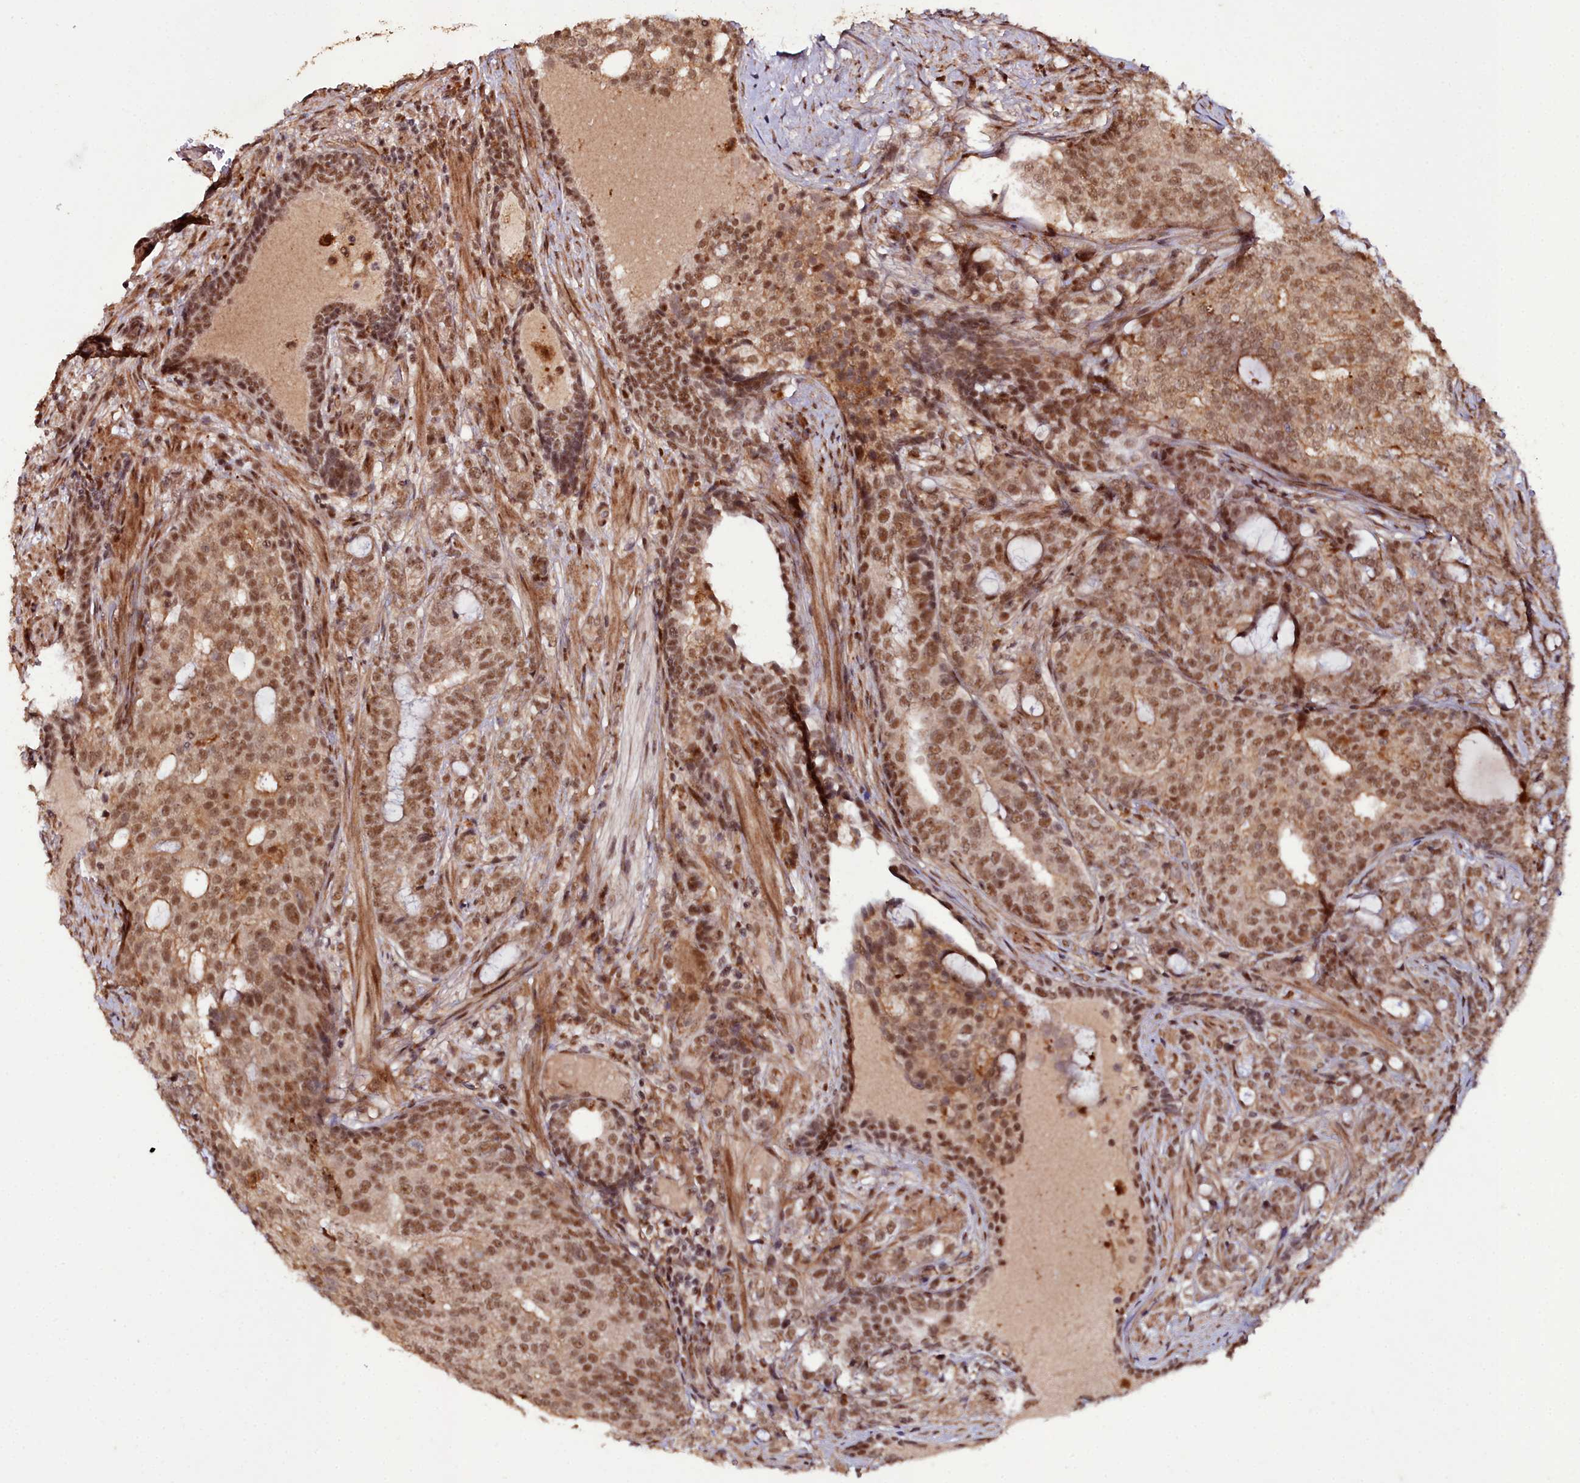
{"staining": {"intensity": "moderate", "quantity": ">75%", "location": "nuclear"}, "tissue": "prostate cancer", "cell_type": "Tumor cells", "image_type": "cancer", "snomed": [{"axis": "morphology", "description": "Adenocarcinoma, High grade"}, {"axis": "topography", "description": "Prostate"}], "caption": "A photomicrograph of human prostate cancer (high-grade adenocarcinoma) stained for a protein reveals moderate nuclear brown staining in tumor cells.", "gene": "CXXC1", "patient": {"sex": "male", "age": 67}}